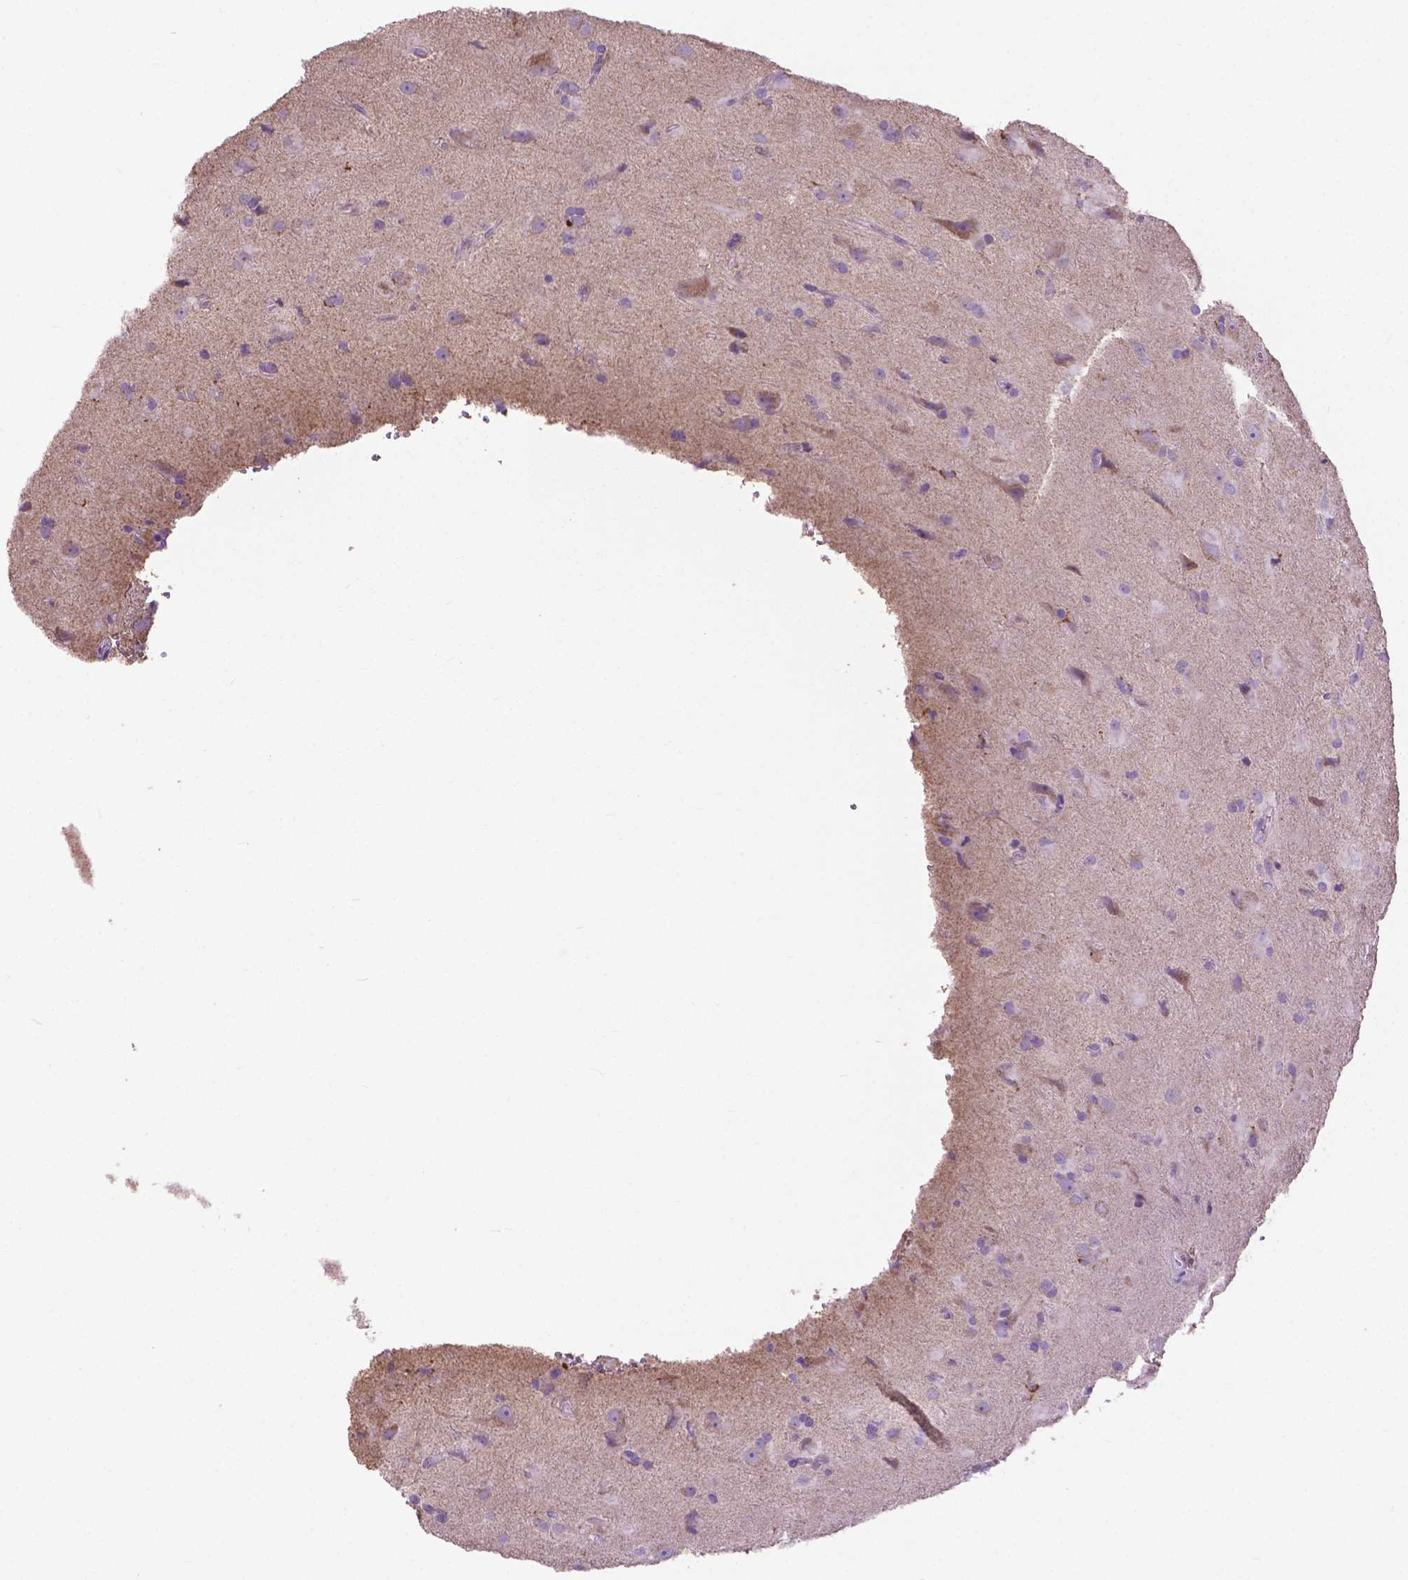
{"staining": {"intensity": "negative", "quantity": "none", "location": "none"}, "tissue": "glioma", "cell_type": "Tumor cells", "image_type": "cancer", "snomed": [{"axis": "morphology", "description": "Glioma, malignant, Low grade"}, {"axis": "topography", "description": "Brain"}], "caption": "Immunohistochemistry (IHC) photomicrograph of neoplastic tissue: human glioma stained with DAB demonstrates no significant protein positivity in tumor cells.", "gene": "VDAC1", "patient": {"sex": "male", "age": 58}}